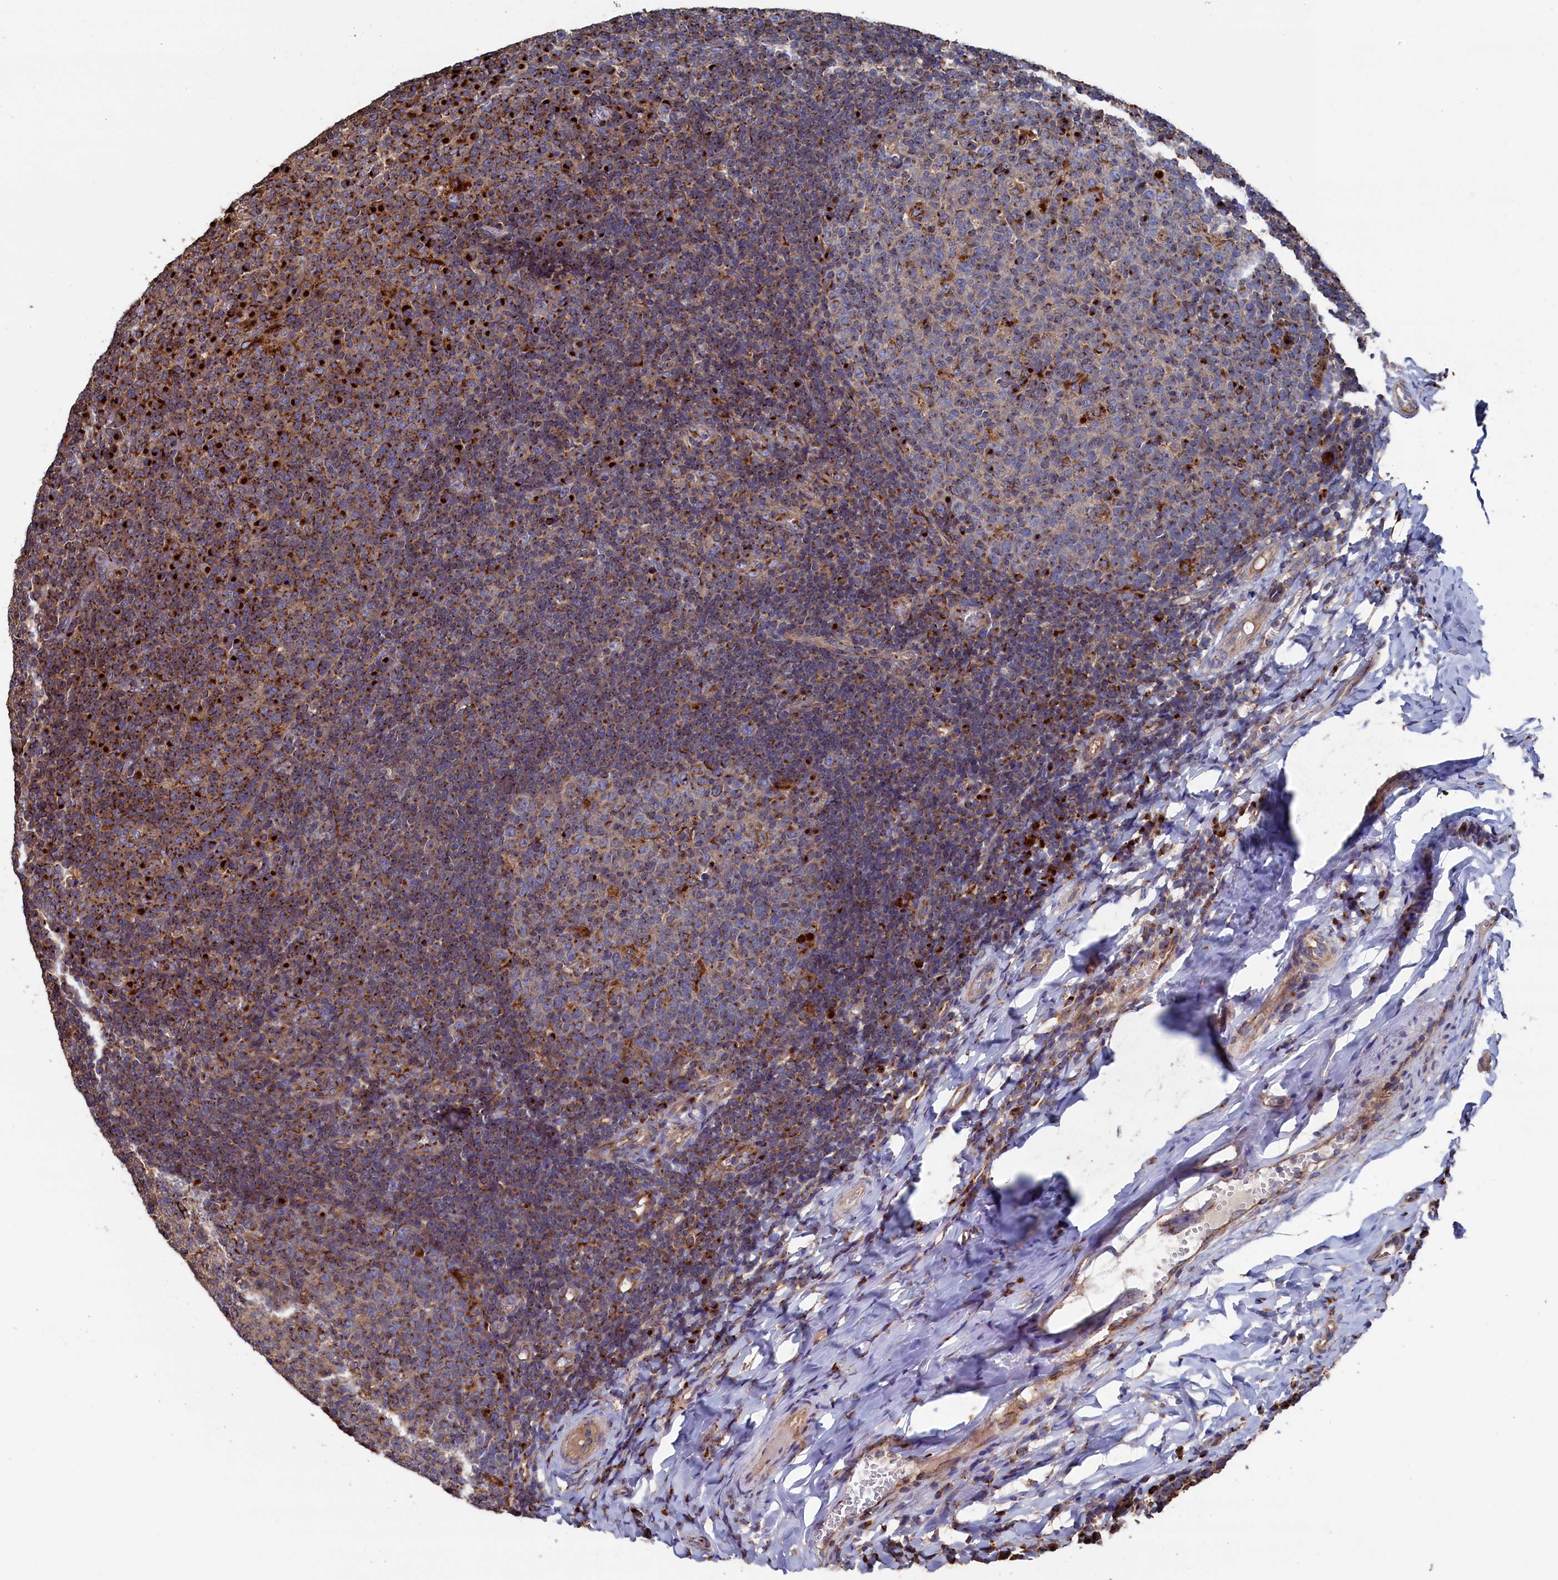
{"staining": {"intensity": "strong", "quantity": "25%-75%", "location": "cytoplasmic/membranous"}, "tissue": "tonsil", "cell_type": "Germinal center cells", "image_type": "normal", "snomed": [{"axis": "morphology", "description": "Normal tissue, NOS"}, {"axis": "topography", "description": "Tonsil"}], "caption": "Immunohistochemistry (IHC) (DAB) staining of unremarkable human tonsil exhibits strong cytoplasmic/membranous protein staining in about 25%-75% of germinal center cells. (DAB = brown stain, brightfield microscopy at high magnification).", "gene": "PRRC1", "patient": {"sex": "female", "age": 19}}